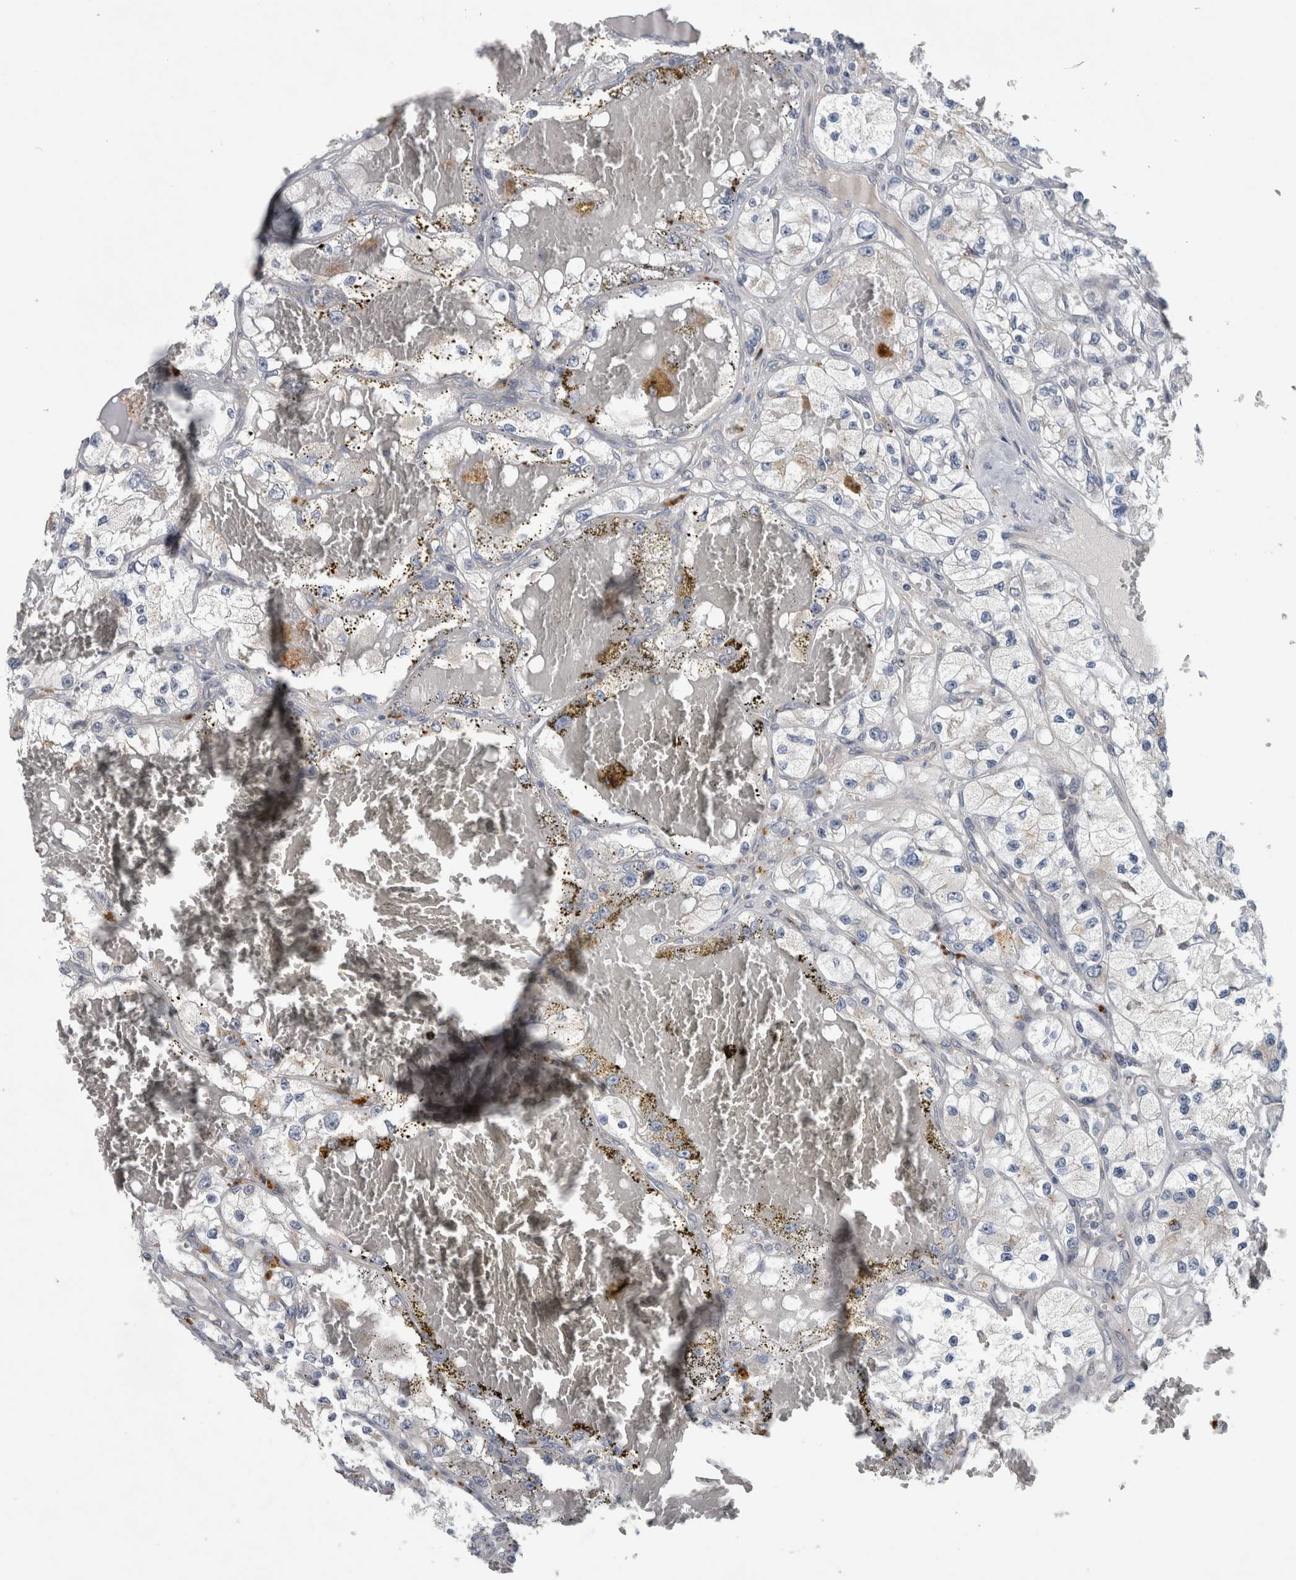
{"staining": {"intensity": "negative", "quantity": "none", "location": "none"}, "tissue": "renal cancer", "cell_type": "Tumor cells", "image_type": "cancer", "snomed": [{"axis": "morphology", "description": "Adenocarcinoma, NOS"}, {"axis": "topography", "description": "Kidney"}], "caption": "Protein analysis of renal cancer (adenocarcinoma) demonstrates no significant positivity in tumor cells. (DAB IHC visualized using brightfield microscopy, high magnification).", "gene": "ATXN2", "patient": {"sex": "female", "age": 57}}